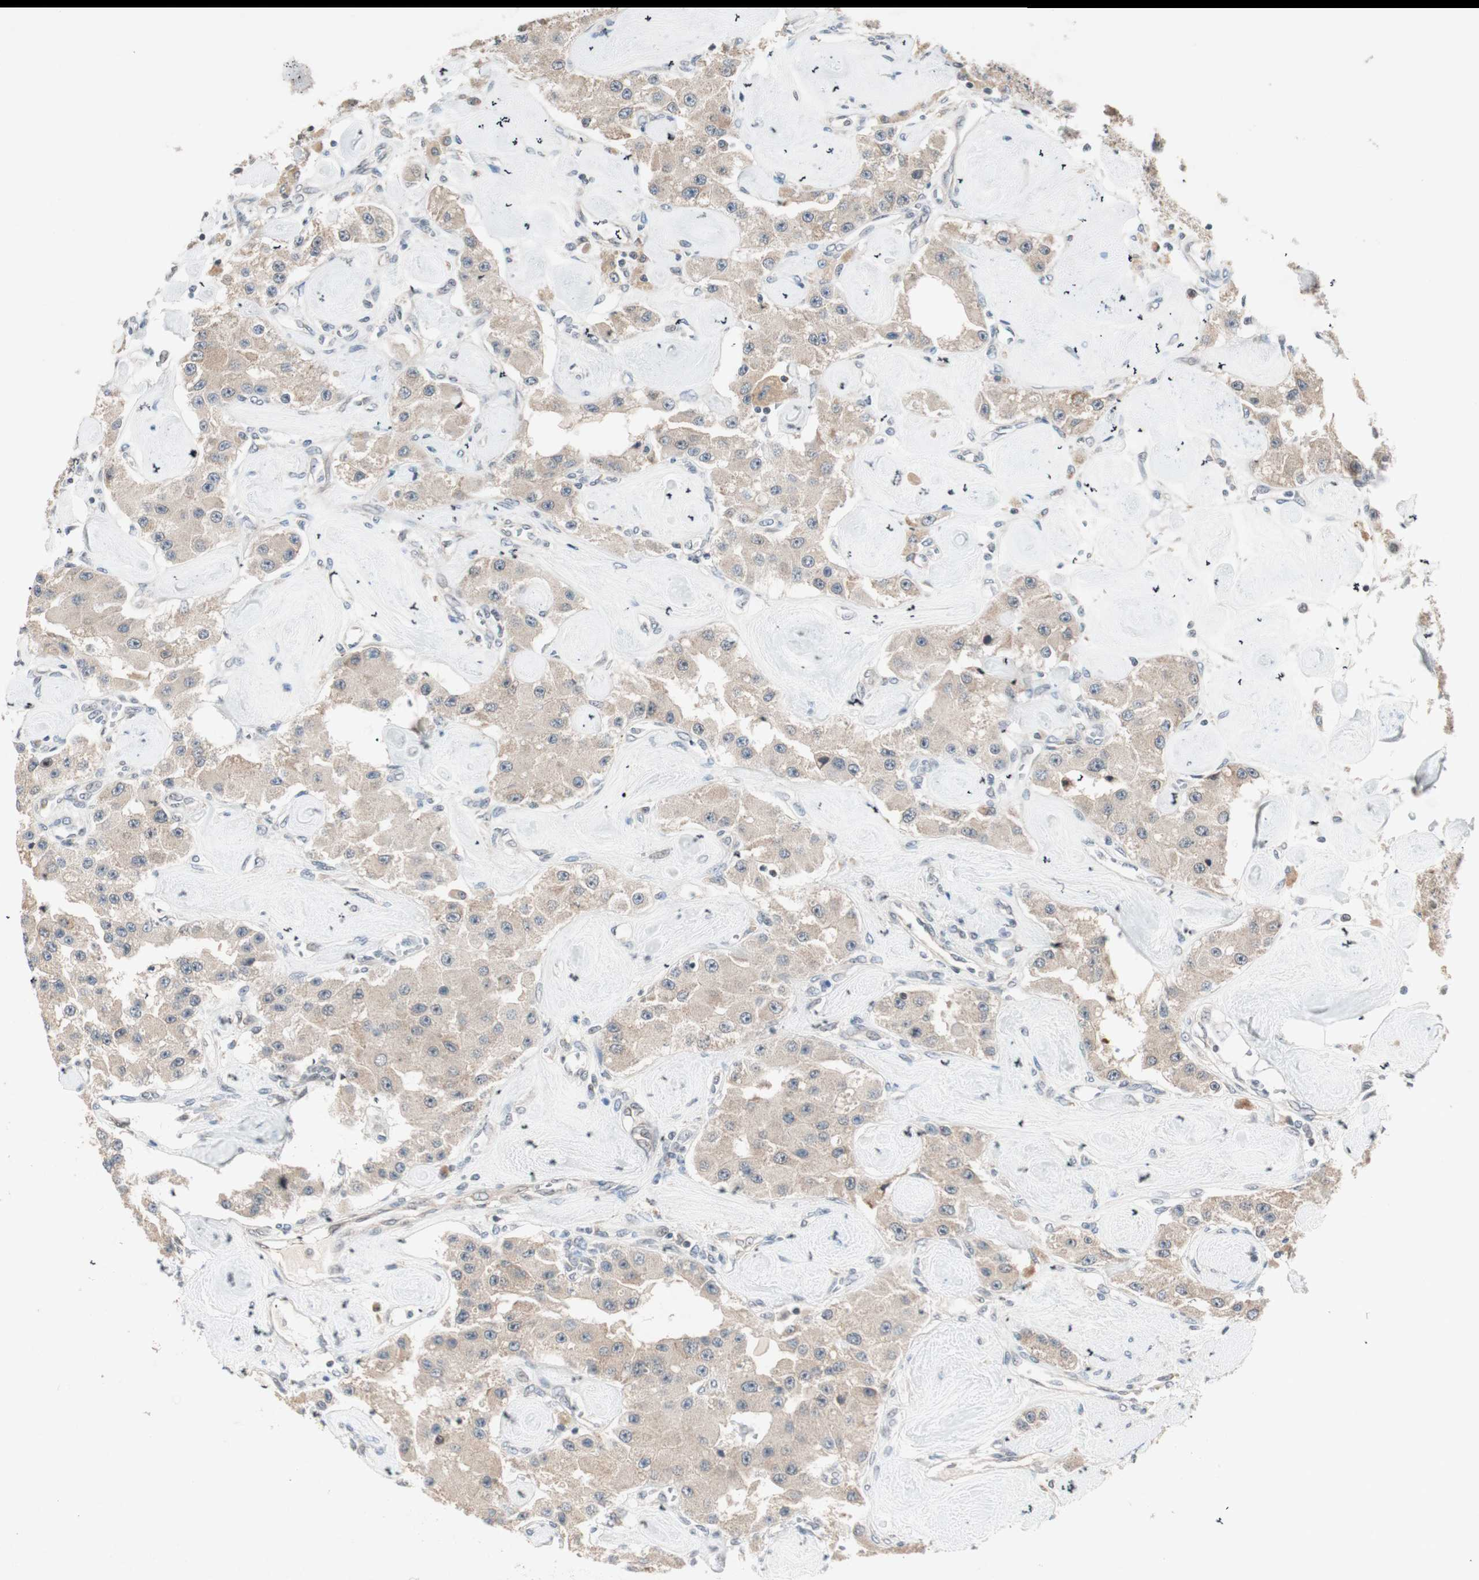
{"staining": {"intensity": "weak", "quantity": ">75%", "location": "cytoplasmic/membranous"}, "tissue": "carcinoid", "cell_type": "Tumor cells", "image_type": "cancer", "snomed": [{"axis": "morphology", "description": "Carcinoid, malignant, NOS"}, {"axis": "topography", "description": "Pancreas"}], "caption": "Human carcinoid stained with a brown dye displays weak cytoplasmic/membranous positive expression in approximately >75% of tumor cells.", "gene": "PGBD1", "patient": {"sex": "male", "age": 41}}